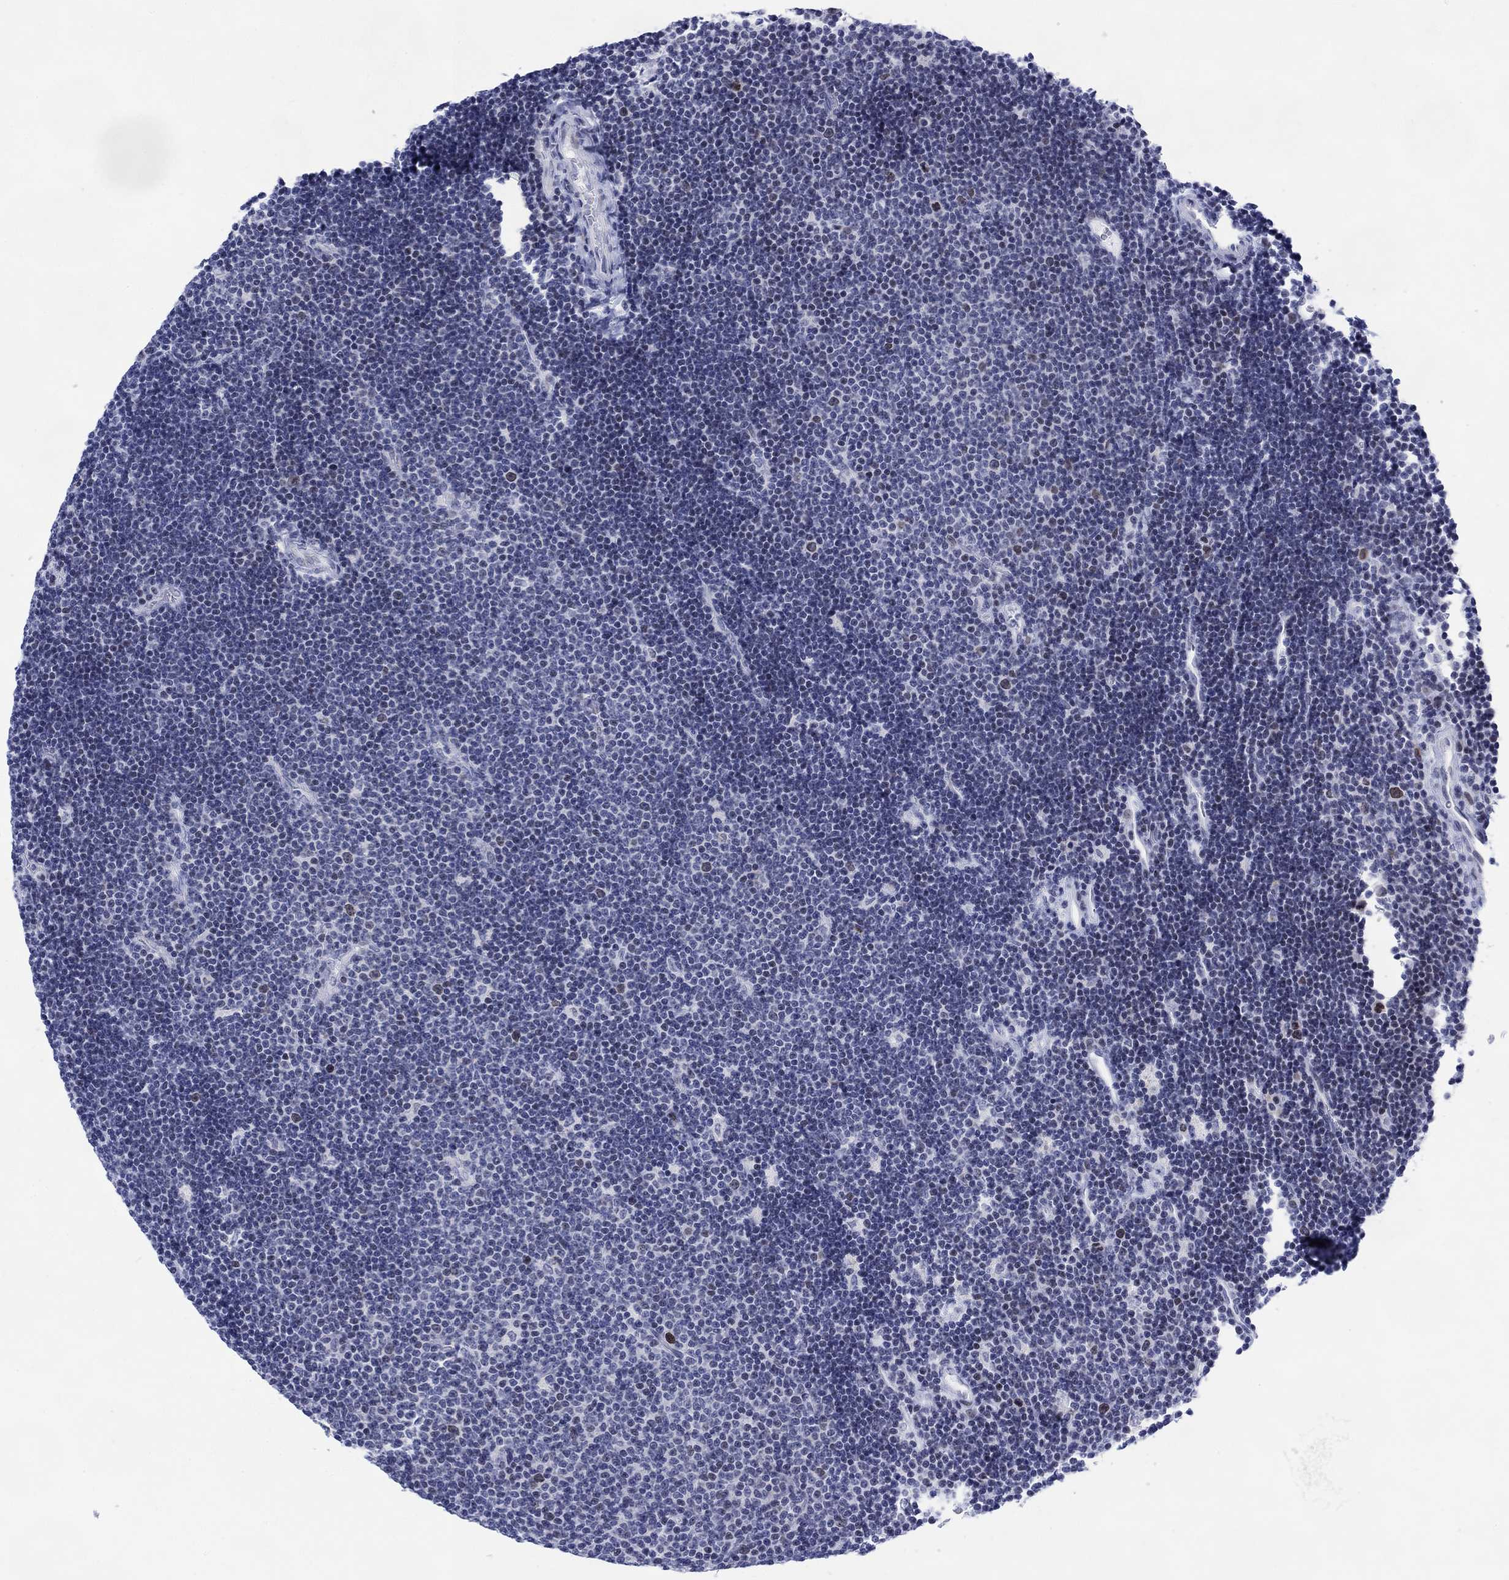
{"staining": {"intensity": "negative", "quantity": "none", "location": "none"}, "tissue": "lymphoma", "cell_type": "Tumor cells", "image_type": "cancer", "snomed": [{"axis": "morphology", "description": "Malignant lymphoma, non-Hodgkin's type, Low grade"}, {"axis": "topography", "description": "Brain"}], "caption": "Tumor cells show no significant positivity in lymphoma. The staining is performed using DAB brown chromogen with nuclei counter-stained in using hematoxylin.", "gene": "CDCA2", "patient": {"sex": "female", "age": 66}}